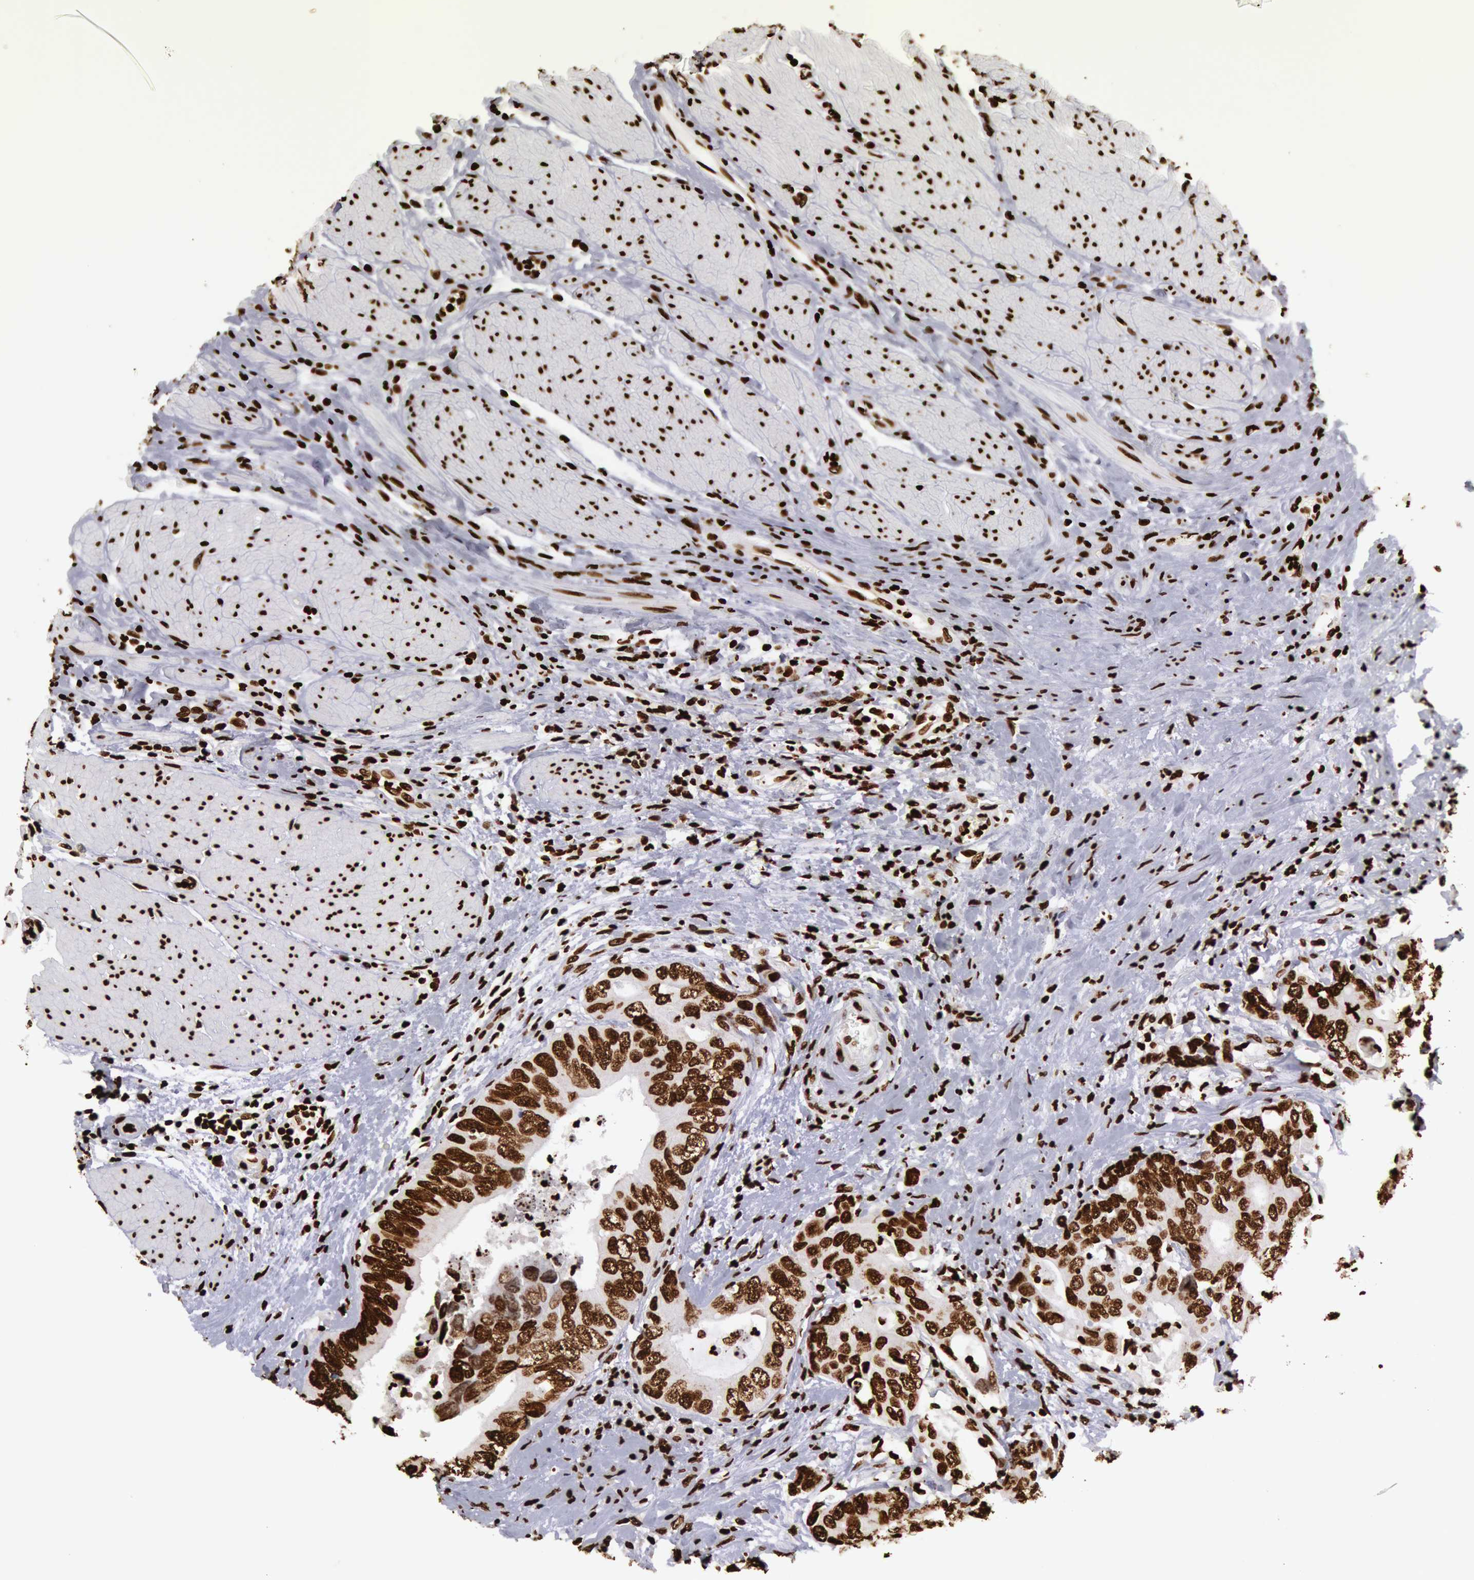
{"staining": {"intensity": "strong", "quantity": ">75%", "location": "nuclear"}, "tissue": "colorectal cancer", "cell_type": "Tumor cells", "image_type": "cancer", "snomed": [{"axis": "morphology", "description": "Adenocarcinoma, NOS"}, {"axis": "topography", "description": "Rectum"}], "caption": "IHC (DAB) staining of adenocarcinoma (colorectal) demonstrates strong nuclear protein staining in about >75% of tumor cells.", "gene": "H3-4", "patient": {"sex": "female", "age": 67}}